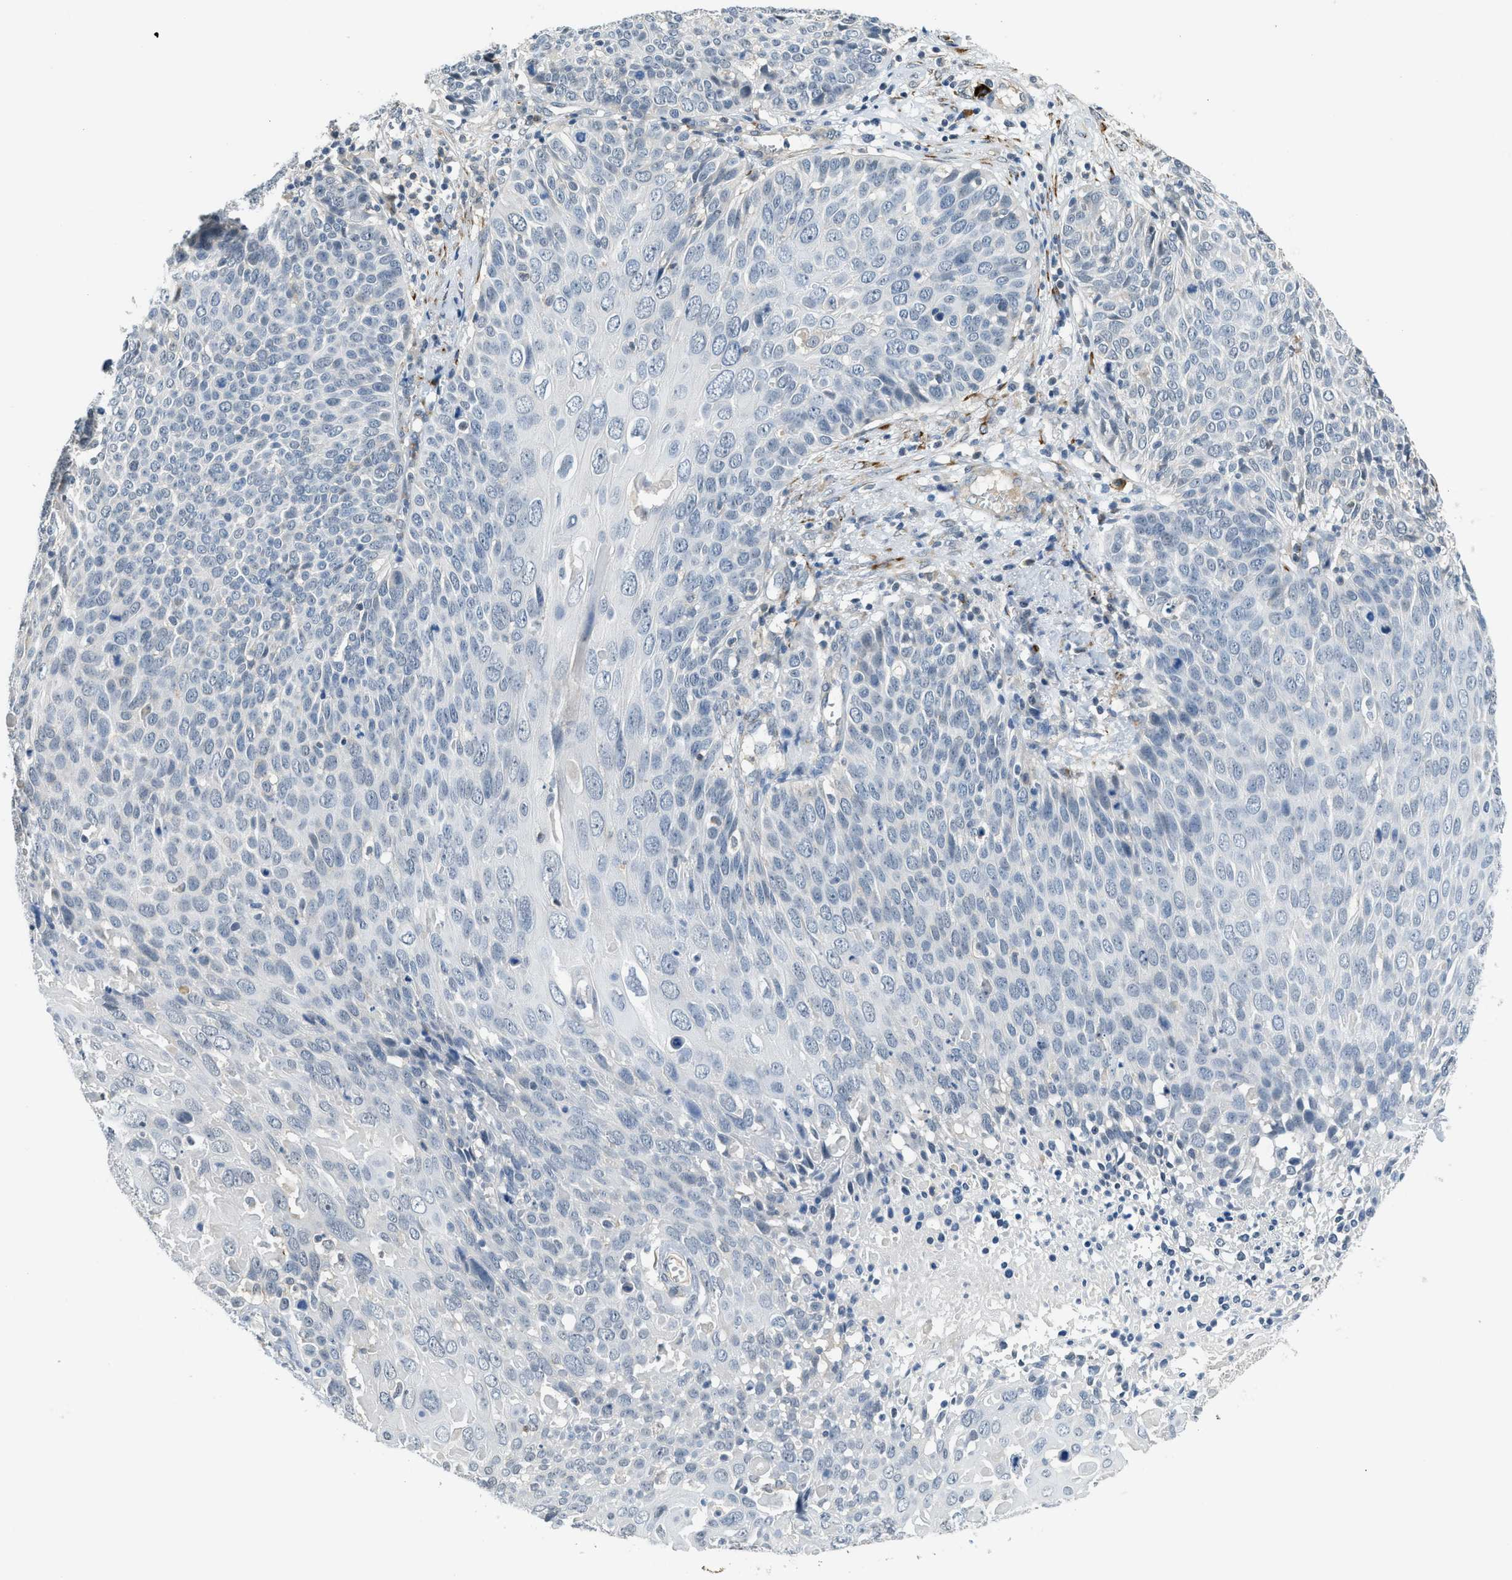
{"staining": {"intensity": "negative", "quantity": "none", "location": "none"}, "tissue": "cervical cancer", "cell_type": "Tumor cells", "image_type": "cancer", "snomed": [{"axis": "morphology", "description": "Squamous cell carcinoma, NOS"}, {"axis": "topography", "description": "Cervix"}], "caption": "Histopathology image shows no protein positivity in tumor cells of cervical cancer tissue.", "gene": "TMEM154", "patient": {"sex": "female", "age": 74}}